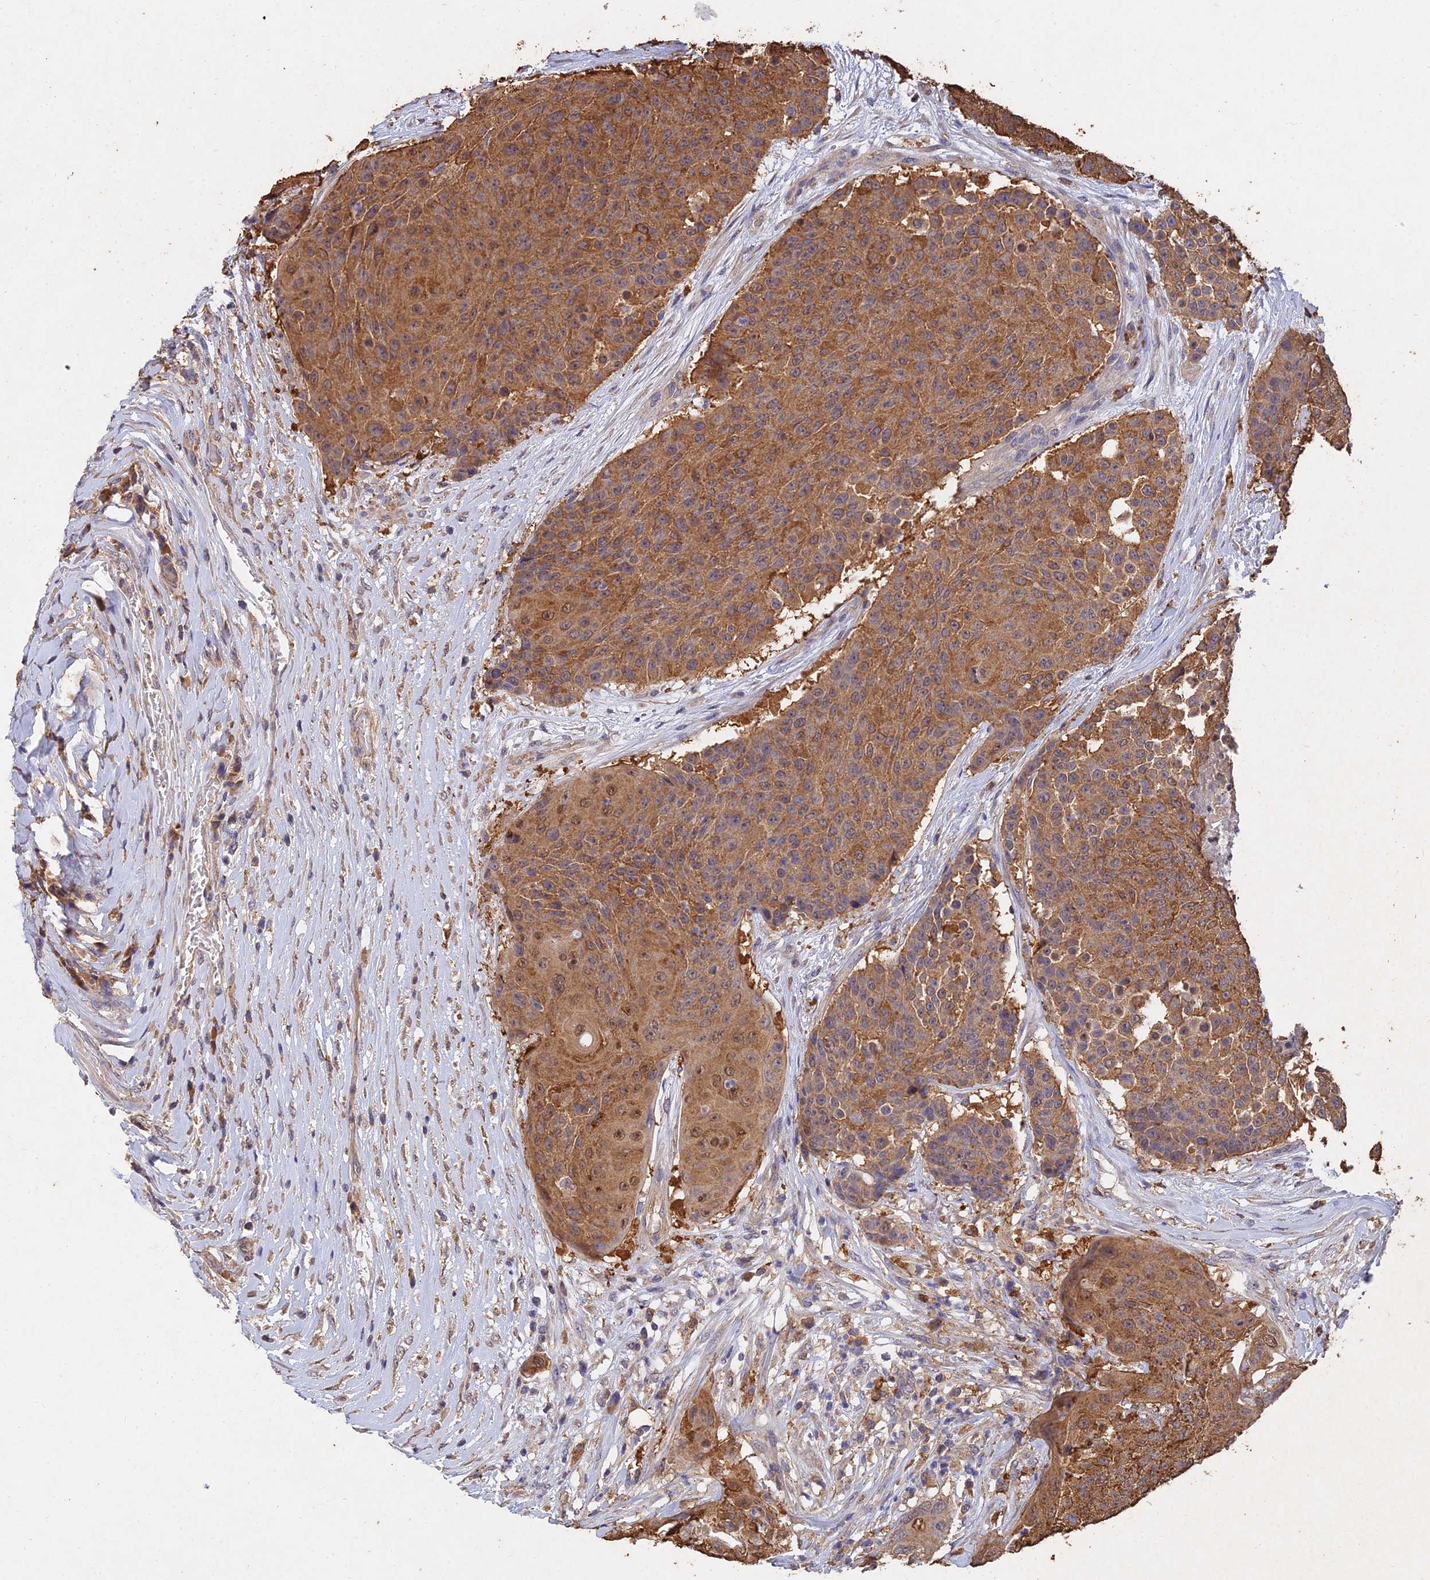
{"staining": {"intensity": "moderate", "quantity": ">75%", "location": "cytoplasmic/membranous"}, "tissue": "urothelial cancer", "cell_type": "Tumor cells", "image_type": "cancer", "snomed": [{"axis": "morphology", "description": "Urothelial carcinoma, High grade"}, {"axis": "topography", "description": "Urinary bladder"}], "caption": "Human high-grade urothelial carcinoma stained for a protein (brown) exhibits moderate cytoplasmic/membranous positive positivity in about >75% of tumor cells.", "gene": "SLC38A11", "patient": {"sex": "female", "age": 63}}